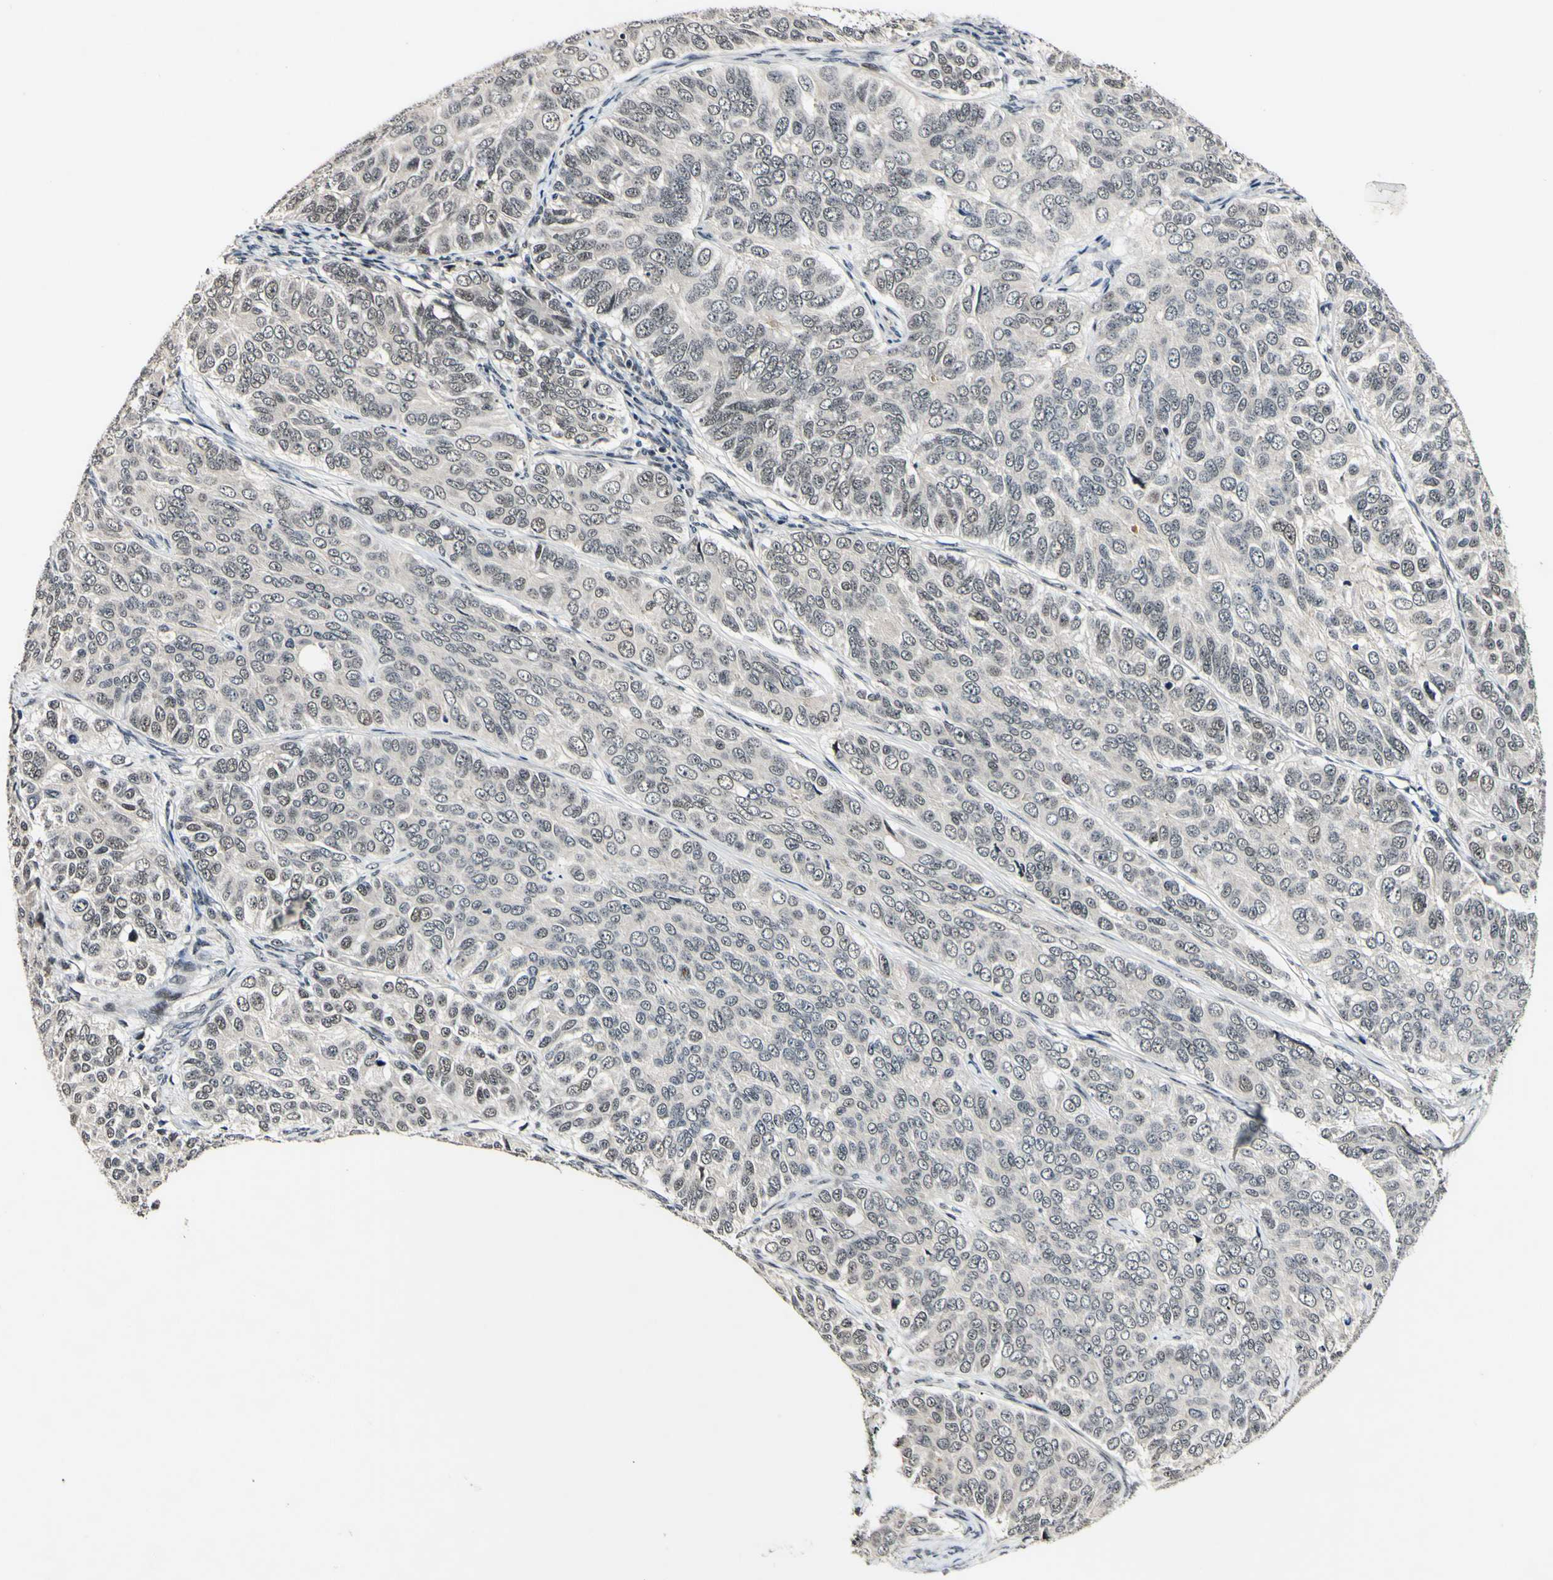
{"staining": {"intensity": "negative", "quantity": "none", "location": "none"}, "tissue": "ovarian cancer", "cell_type": "Tumor cells", "image_type": "cancer", "snomed": [{"axis": "morphology", "description": "Carcinoma, endometroid"}, {"axis": "topography", "description": "Ovary"}], "caption": "A histopathology image of human ovarian endometroid carcinoma is negative for staining in tumor cells. Nuclei are stained in blue.", "gene": "POLR2F", "patient": {"sex": "female", "age": 51}}